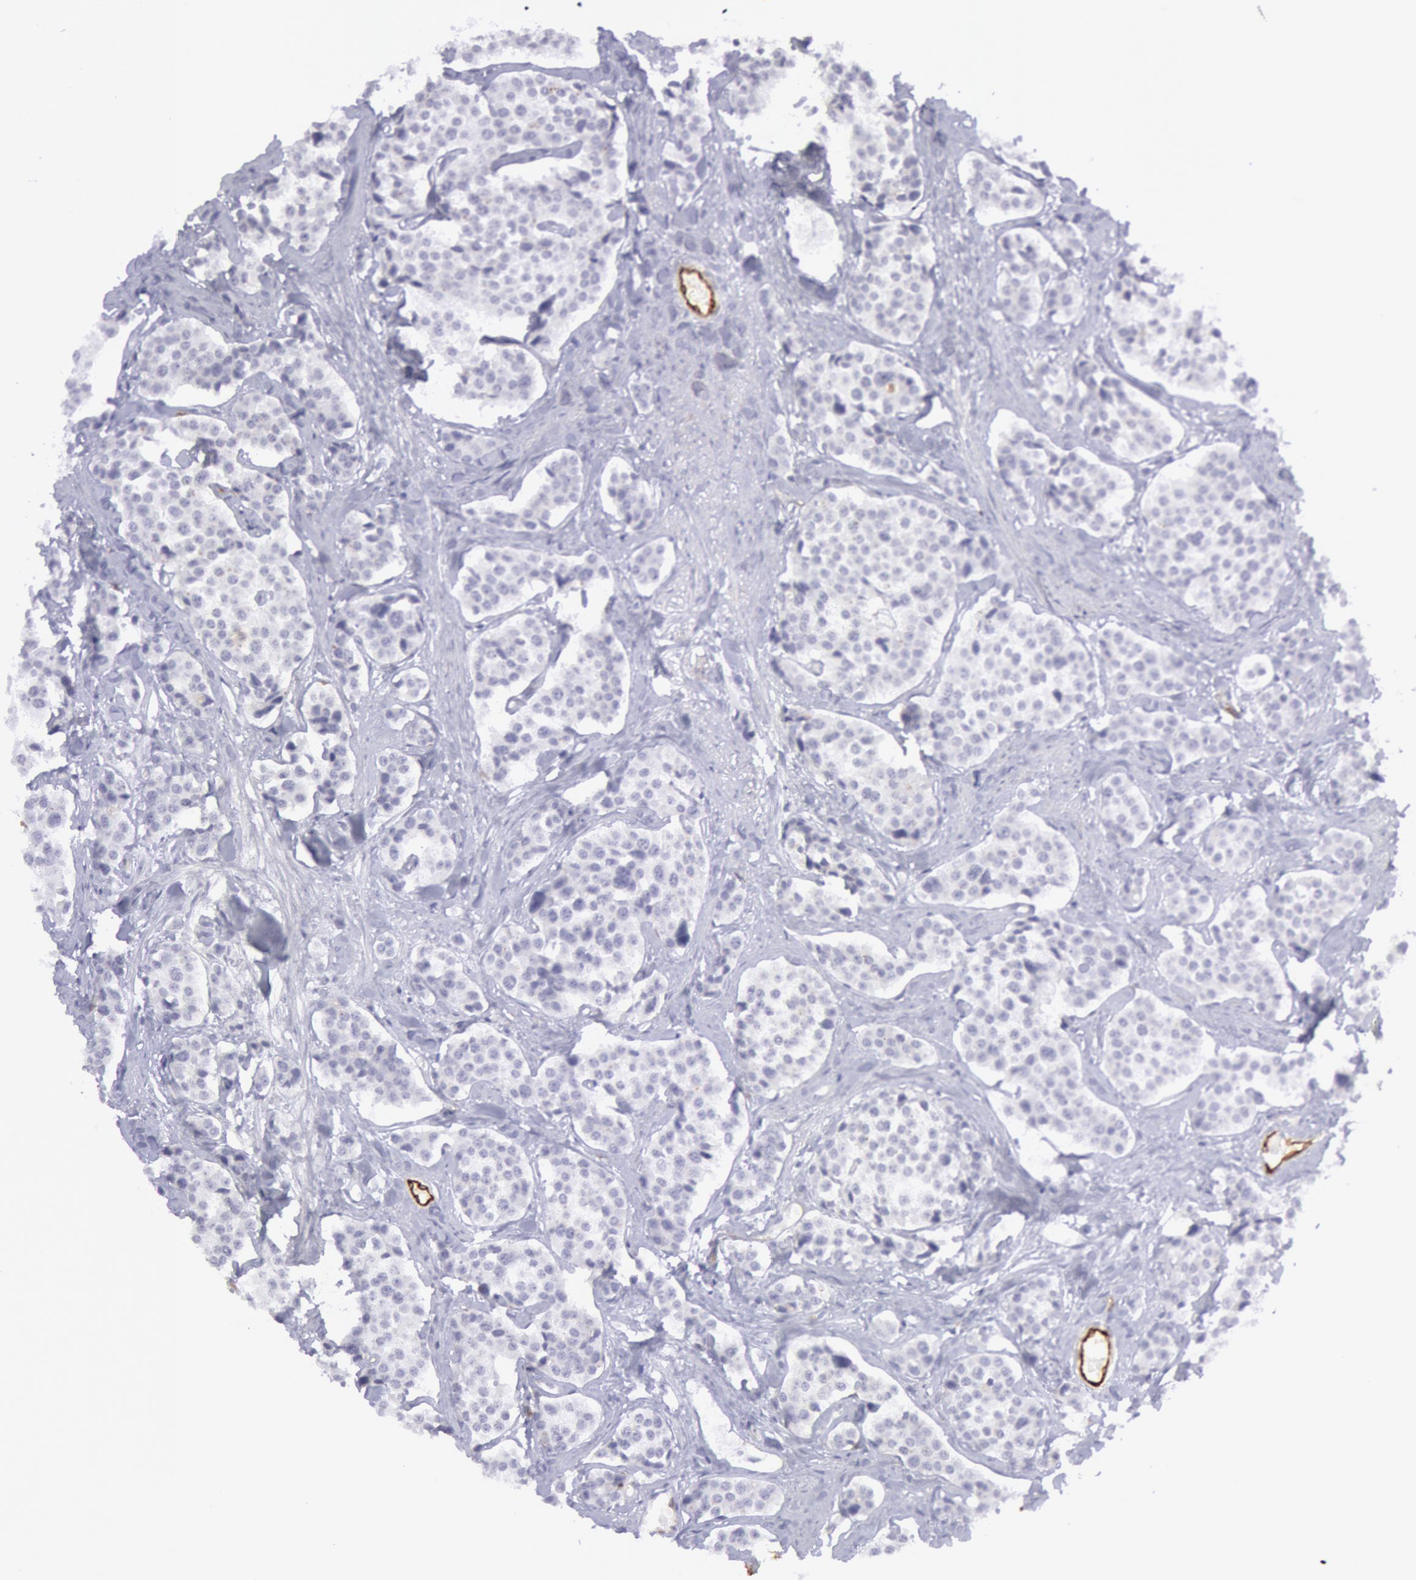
{"staining": {"intensity": "negative", "quantity": "none", "location": "none"}, "tissue": "carcinoid", "cell_type": "Tumor cells", "image_type": "cancer", "snomed": [{"axis": "morphology", "description": "Carcinoid, malignant, NOS"}, {"axis": "topography", "description": "Small intestine"}], "caption": "DAB (3,3'-diaminobenzidine) immunohistochemical staining of carcinoid displays no significant staining in tumor cells.", "gene": "CDH13", "patient": {"sex": "male", "age": 60}}